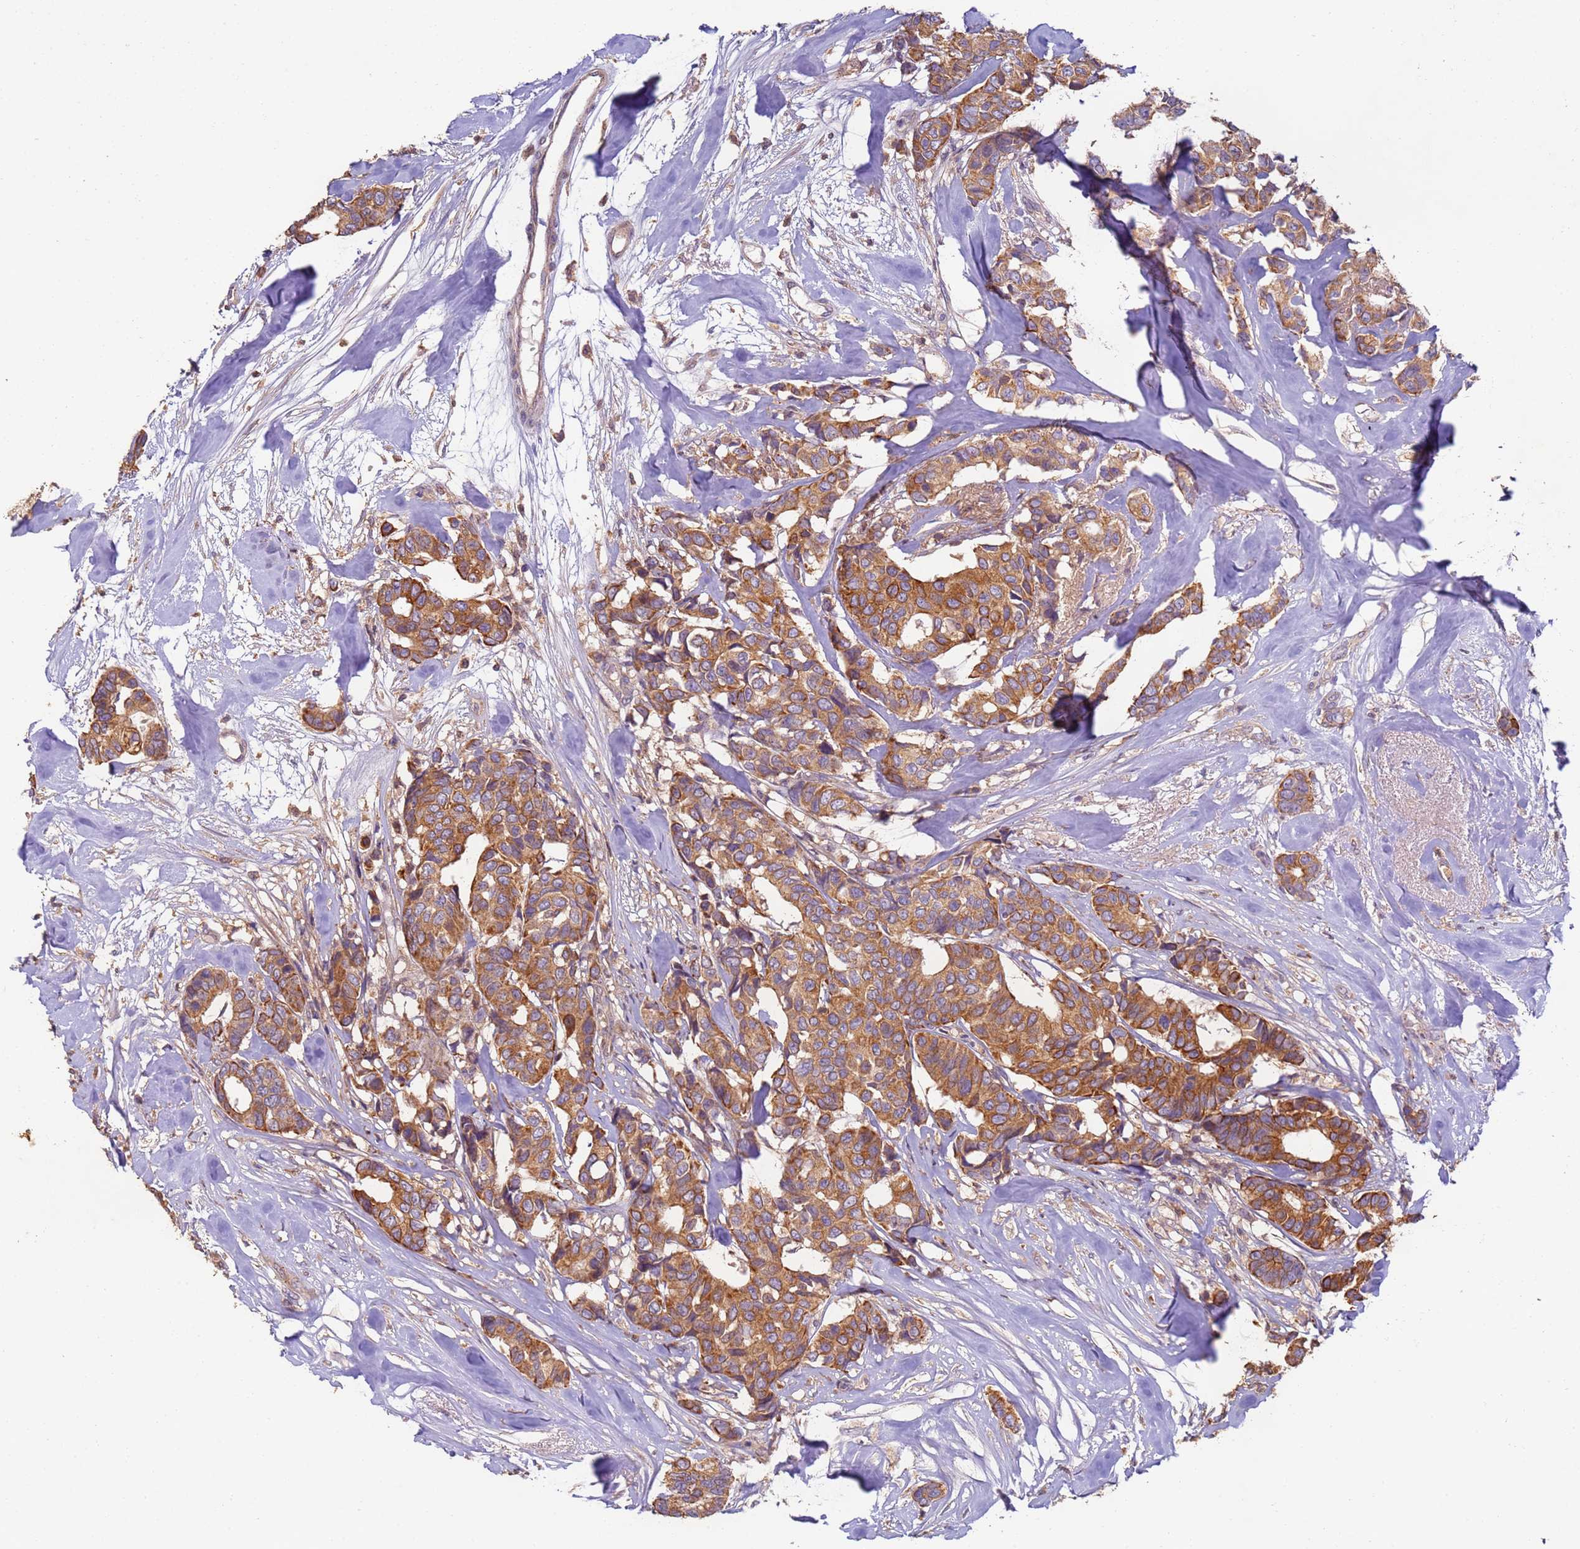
{"staining": {"intensity": "strong", "quantity": ">75%", "location": "cytoplasmic/membranous"}, "tissue": "breast cancer", "cell_type": "Tumor cells", "image_type": "cancer", "snomed": [{"axis": "morphology", "description": "Duct carcinoma"}, {"axis": "topography", "description": "Breast"}], "caption": "Human breast invasive ductal carcinoma stained with a brown dye displays strong cytoplasmic/membranous positive positivity in approximately >75% of tumor cells.", "gene": "TIGAR", "patient": {"sex": "female", "age": 87}}